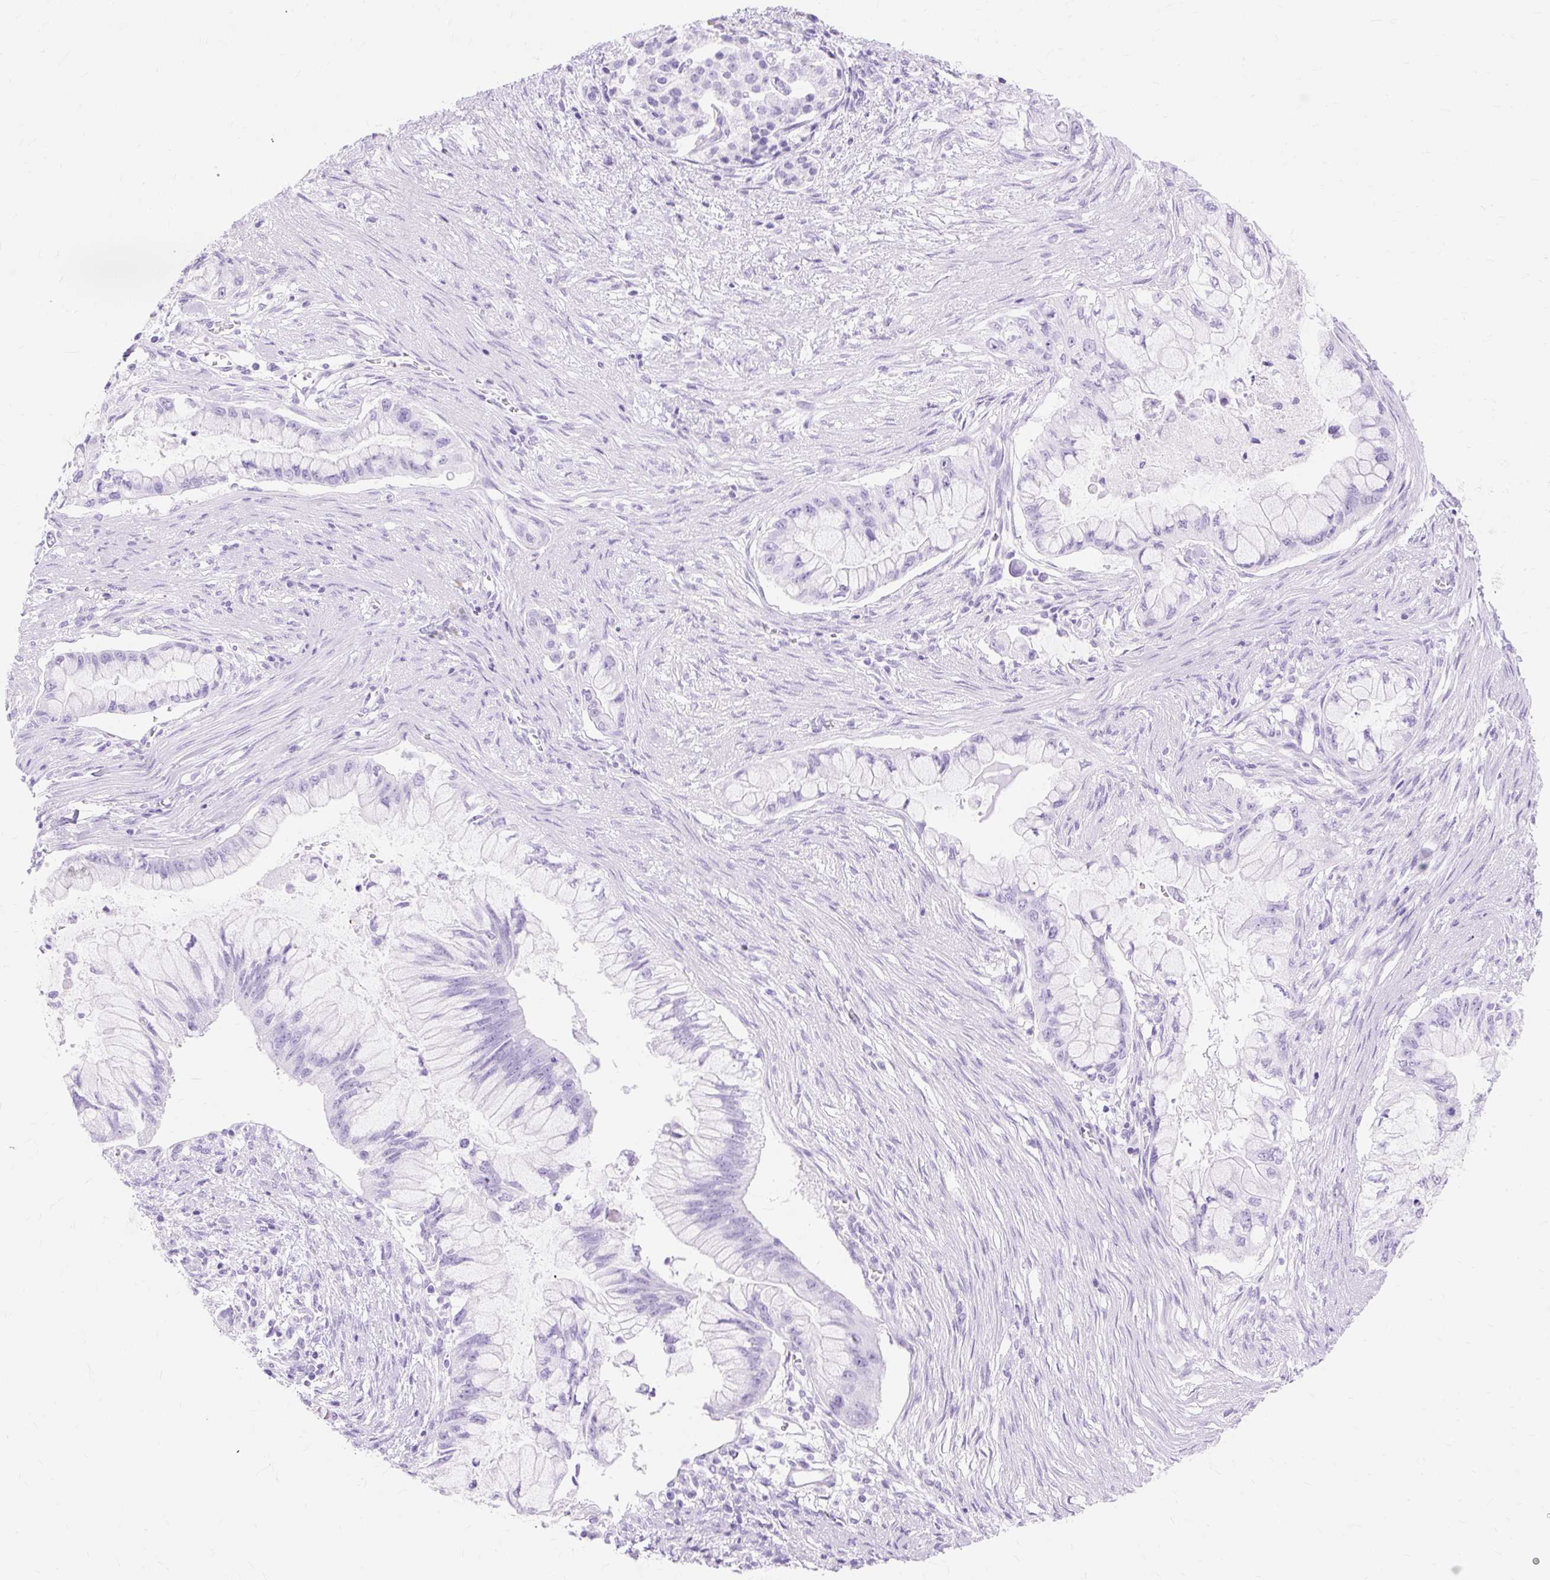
{"staining": {"intensity": "negative", "quantity": "none", "location": "none"}, "tissue": "pancreatic cancer", "cell_type": "Tumor cells", "image_type": "cancer", "snomed": [{"axis": "morphology", "description": "Adenocarcinoma, NOS"}, {"axis": "topography", "description": "Pancreas"}], "caption": "There is no significant staining in tumor cells of pancreatic cancer. (DAB IHC visualized using brightfield microscopy, high magnification).", "gene": "MBP", "patient": {"sex": "male", "age": 48}}